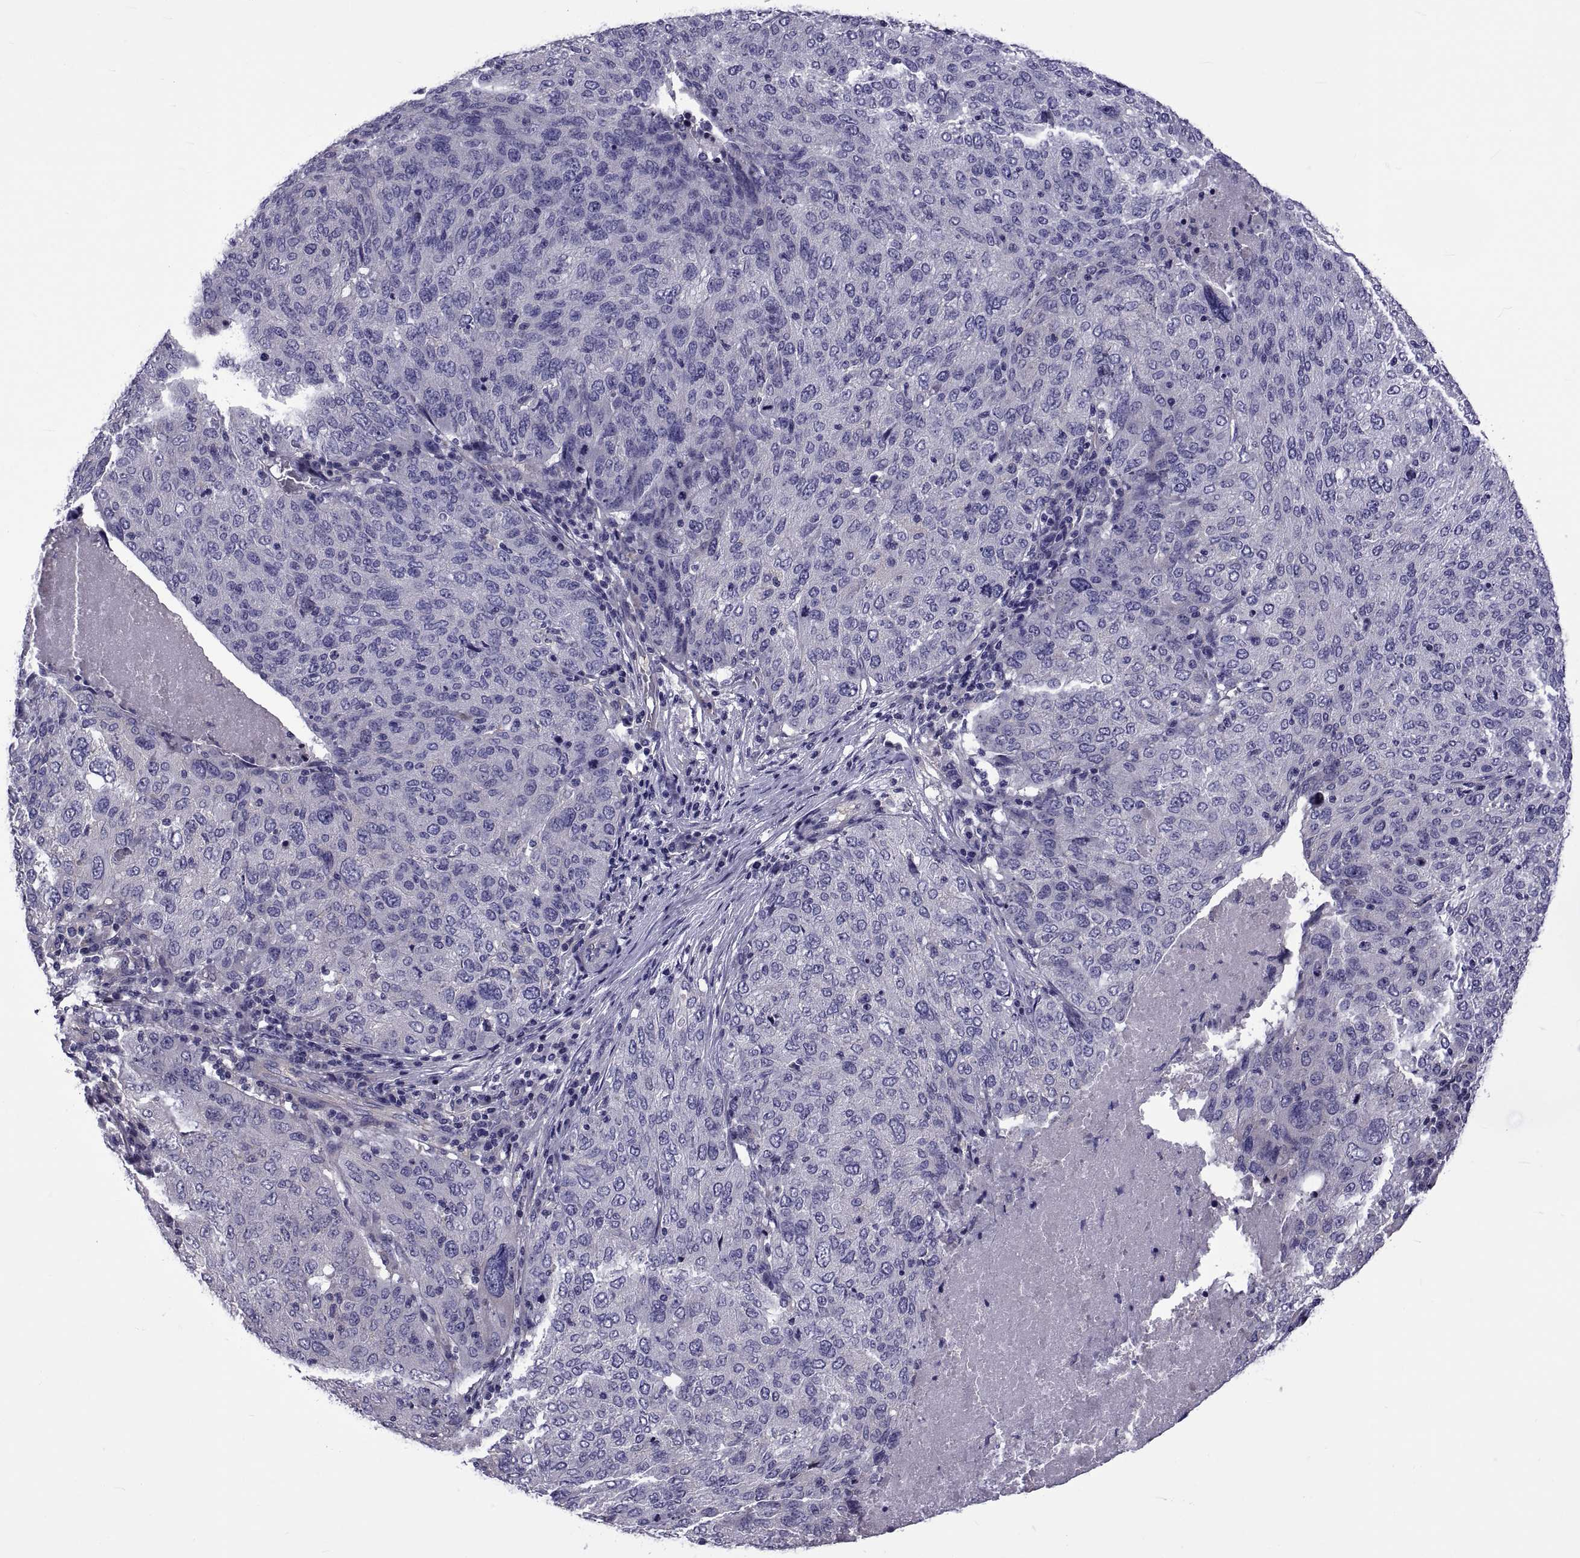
{"staining": {"intensity": "negative", "quantity": "none", "location": "none"}, "tissue": "ovarian cancer", "cell_type": "Tumor cells", "image_type": "cancer", "snomed": [{"axis": "morphology", "description": "Carcinoma, endometroid"}, {"axis": "topography", "description": "Ovary"}], "caption": "Ovarian cancer was stained to show a protein in brown. There is no significant positivity in tumor cells.", "gene": "TMC3", "patient": {"sex": "female", "age": 58}}